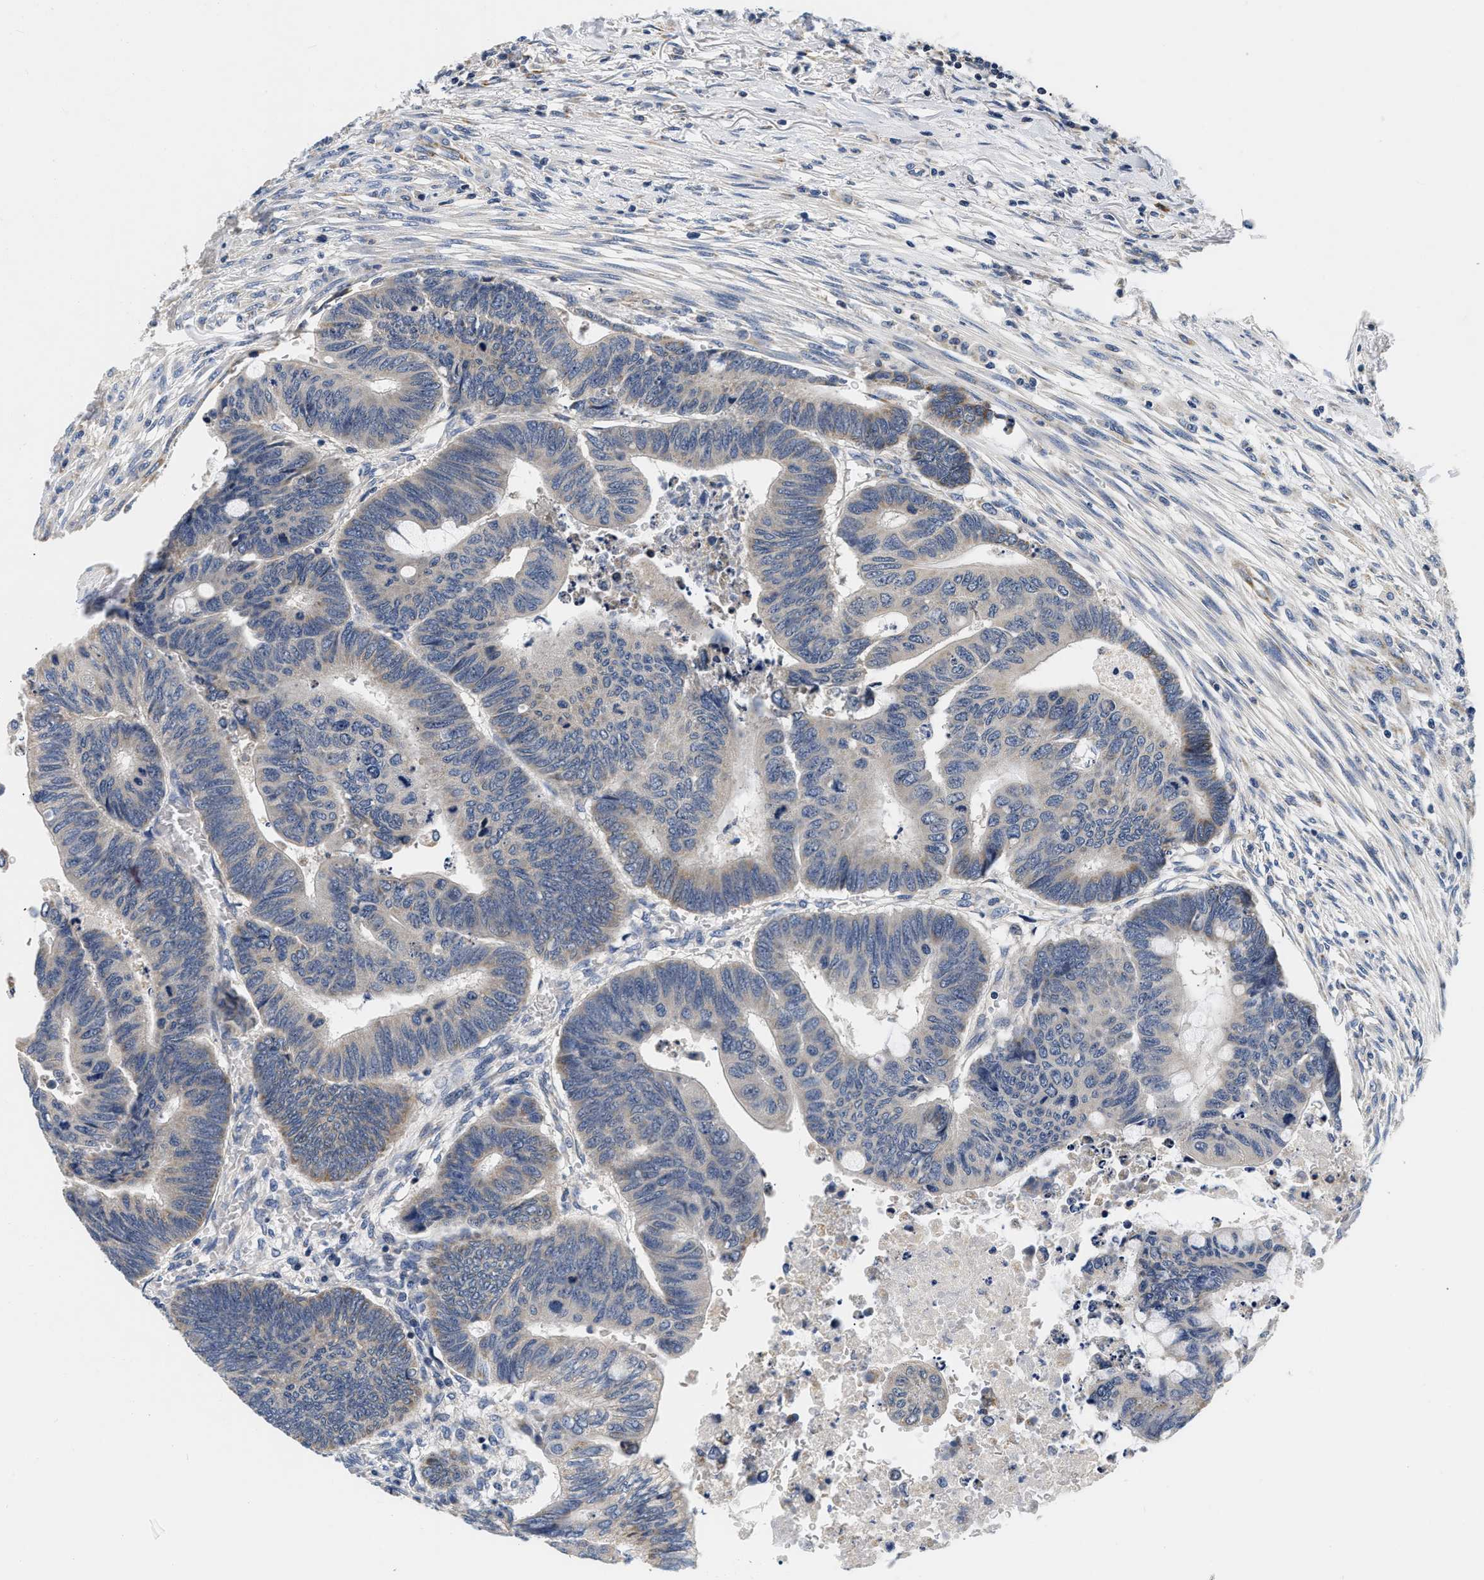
{"staining": {"intensity": "weak", "quantity": "<25%", "location": "cytoplasmic/membranous"}, "tissue": "colorectal cancer", "cell_type": "Tumor cells", "image_type": "cancer", "snomed": [{"axis": "morphology", "description": "Normal tissue, NOS"}, {"axis": "morphology", "description": "Adenocarcinoma, NOS"}, {"axis": "topography", "description": "Rectum"}, {"axis": "topography", "description": "Peripheral nerve tissue"}], "caption": "Adenocarcinoma (colorectal) was stained to show a protein in brown. There is no significant positivity in tumor cells.", "gene": "PDP1", "patient": {"sex": "male", "age": 92}}